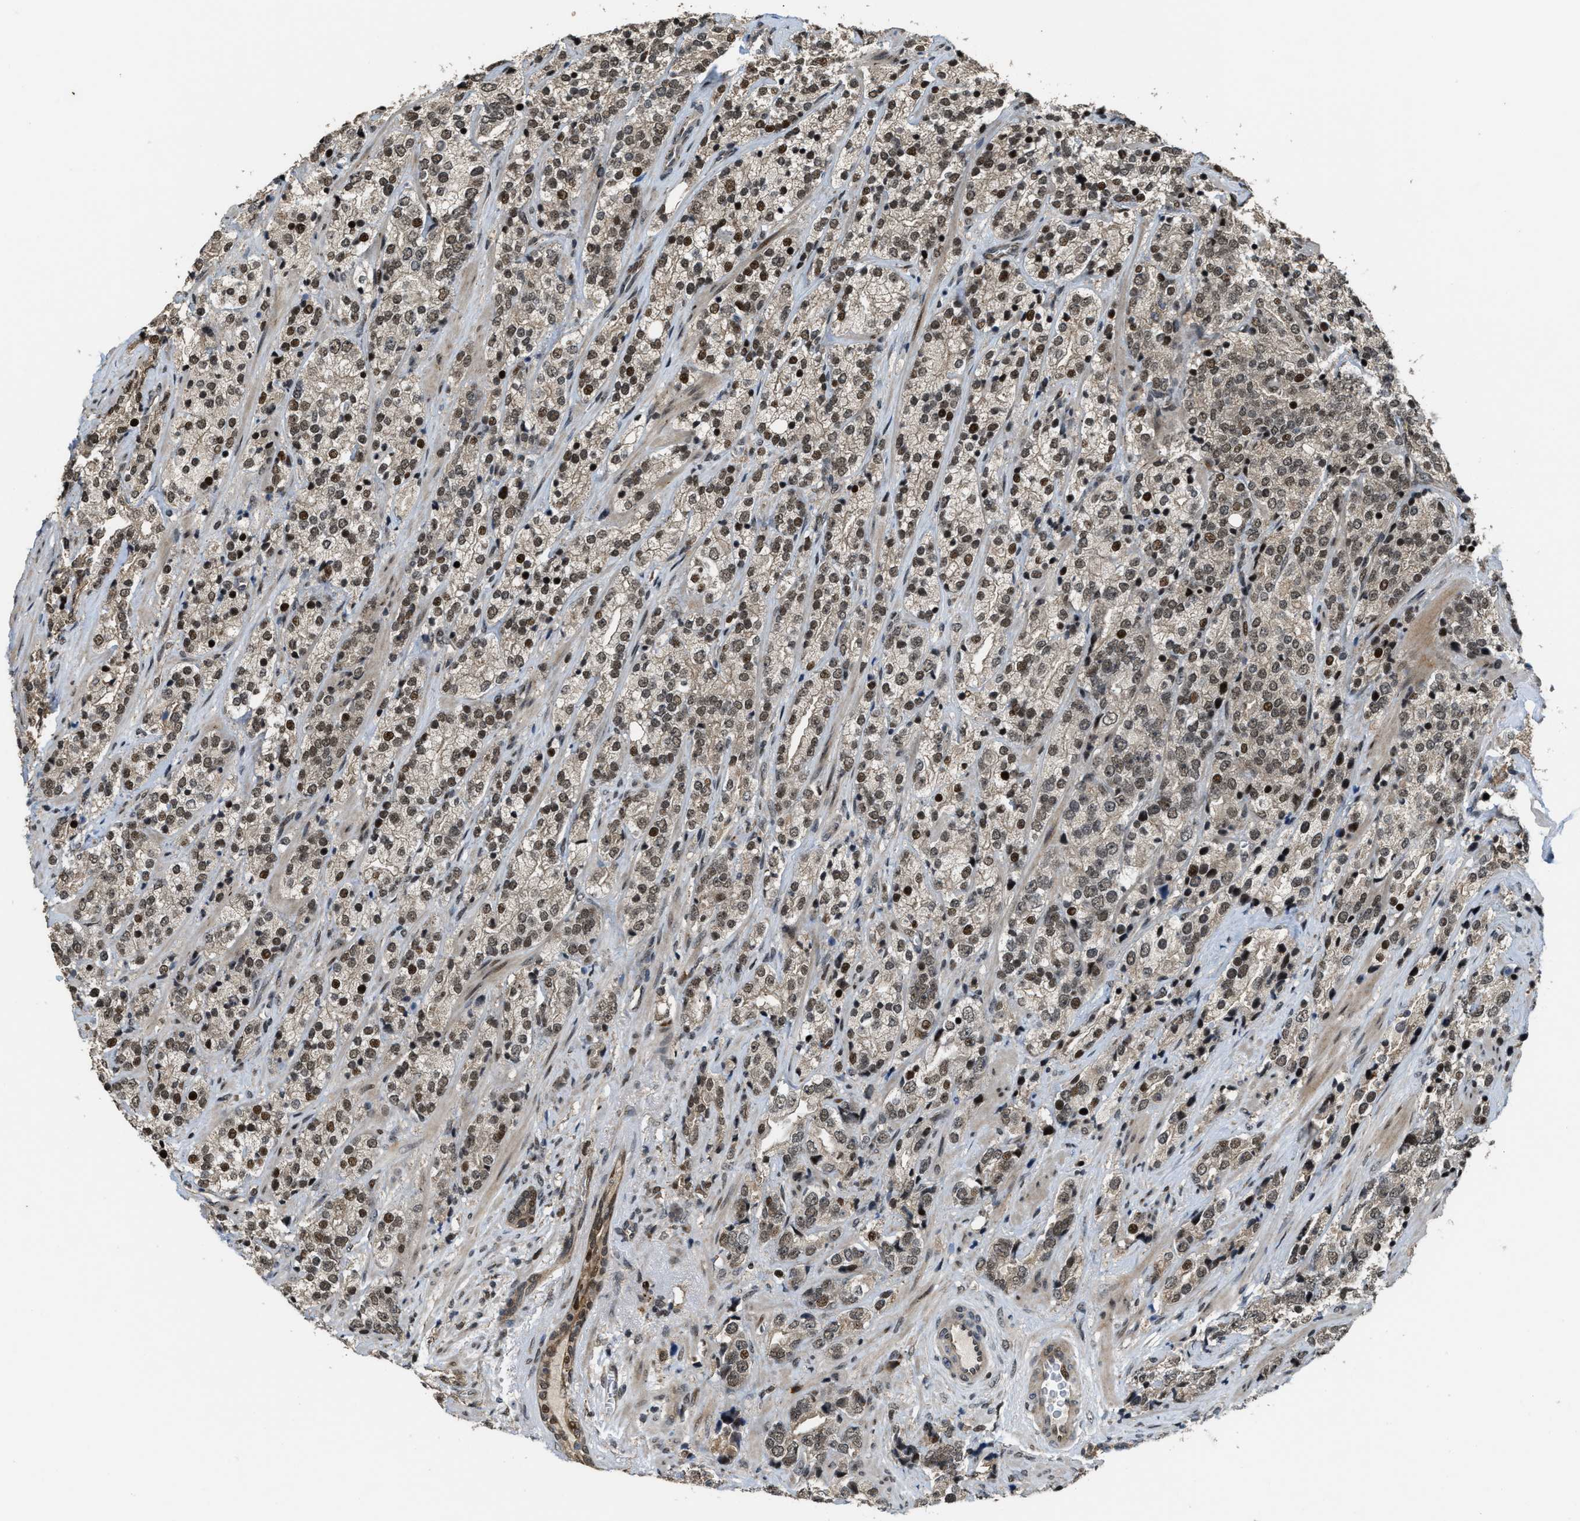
{"staining": {"intensity": "moderate", "quantity": "25%-75%", "location": "cytoplasmic/membranous,nuclear"}, "tissue": "prostate cancer", "cell_type": "Tumor cells", "image_type": "cancer", "snomed": [{"axis": "morphology", "description": "Adenocarcinoma, High grade"}, {"axis": "topography", "description": "Prostate"}], "caption": "Immunohistochemistry (IHC) staining of prostate cancer, which demonstrates medium levels of moderate cytoplasmic/membranous and nuclear positivity in about 25%-75% of tumor cells indicating moderate cytoplasmic/membranous and nuclear protein staining. The staining was performed using DAB (3,3'-diaminobenzidine) (brown) for protein detection and nuclei were counterstained in hematoxylin (blue).", "gene": "SERTAD2", "patient": {"sex": "male", "age": 71}}